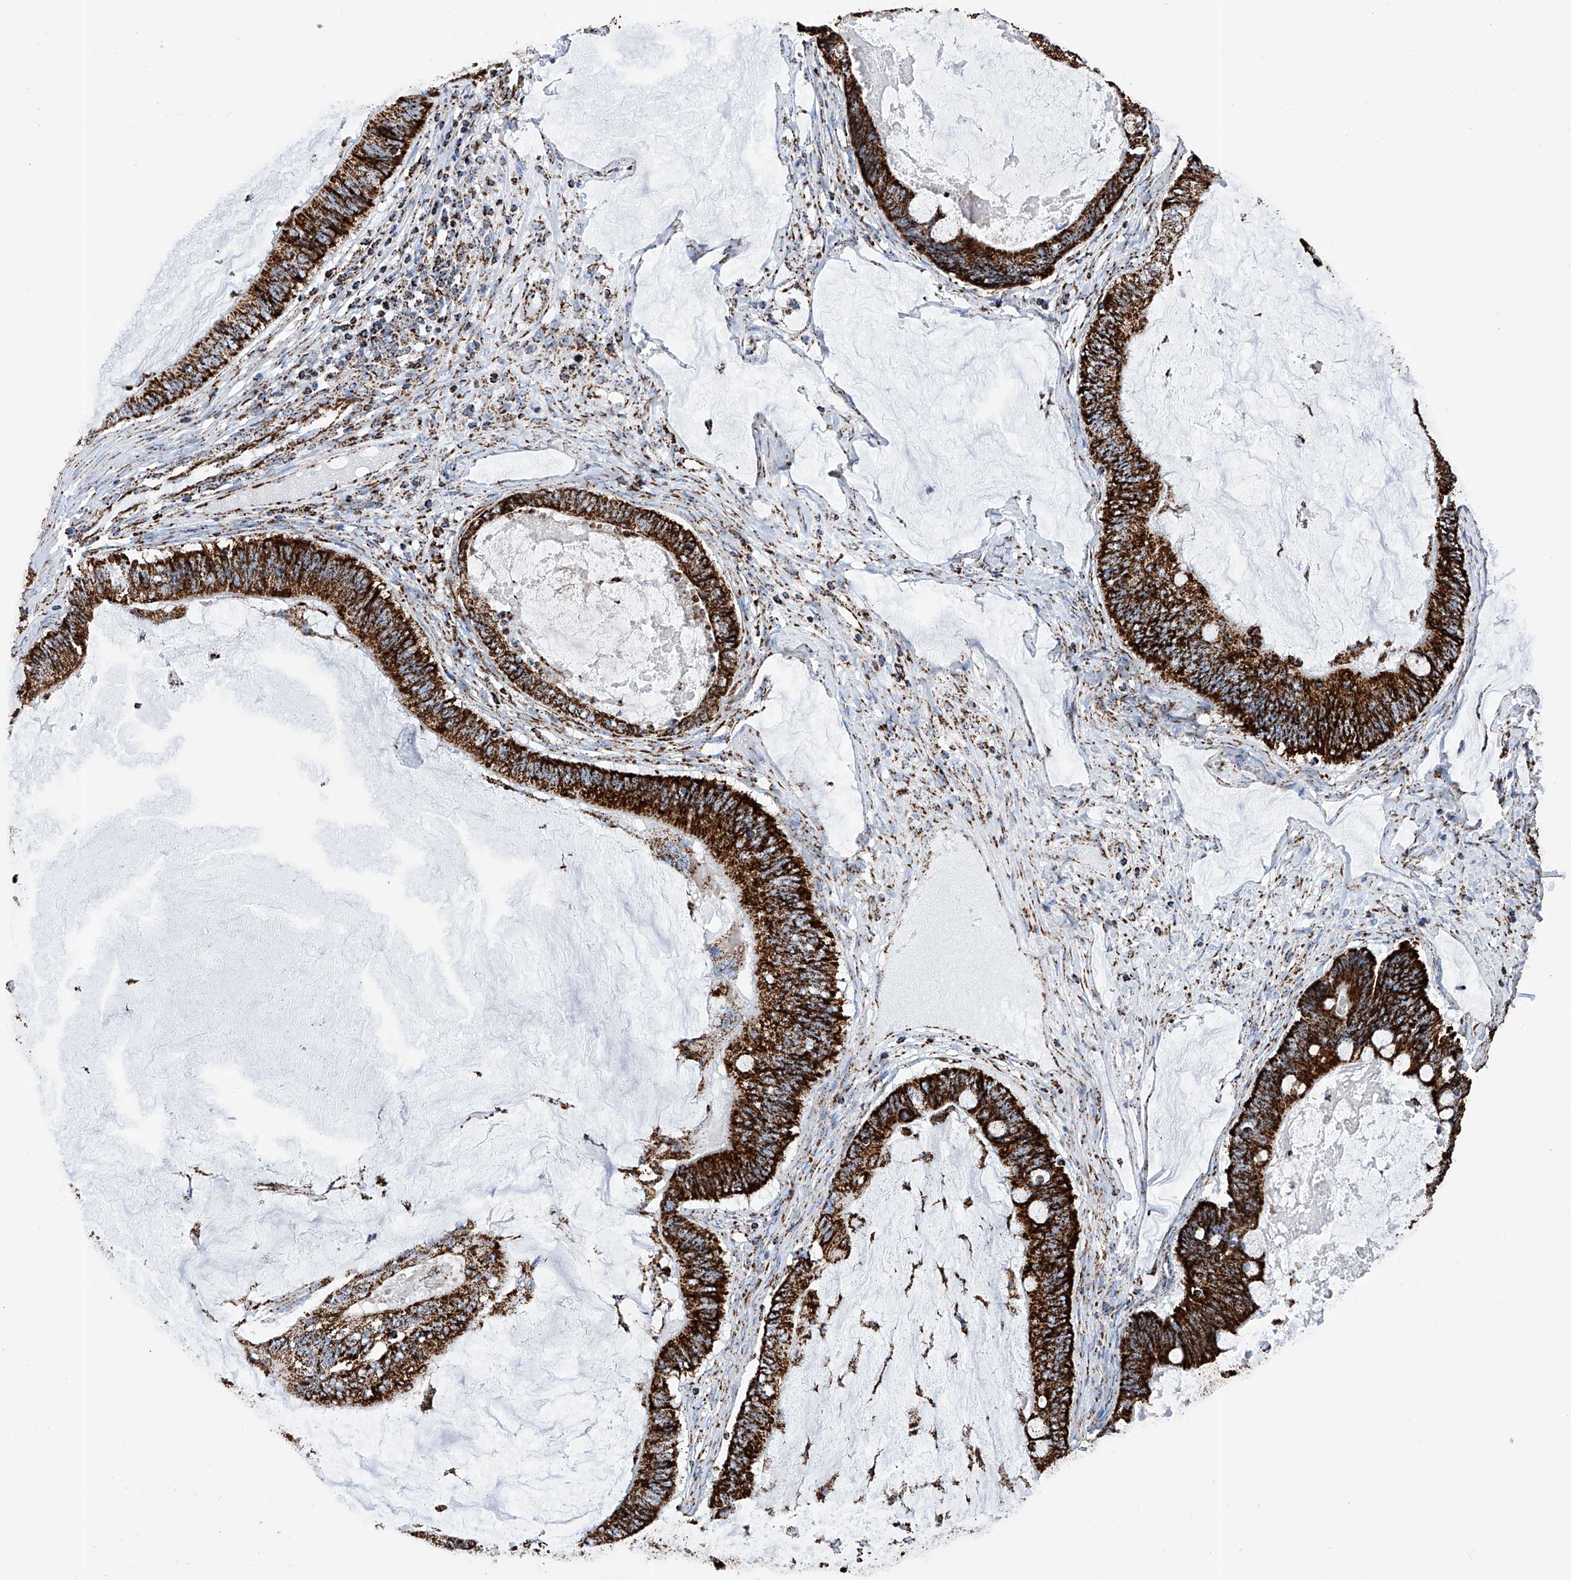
{"staining": {"intensity": "strong", "quantity": ">75%", "location": "cytoplasmic/membranous"}, "tissue": "ovarian cancer", "cell_type": "Tumor cells", "image_type": "cancer", "snomed": [{"axis": "morphology", "description": "Cystadenocarcinoma, mucinous, NOS"}, {"axis": "topography", "description": "Ovary"}], "caption": "A photomicrograph of human ovarian cancer stained for a protein demonstrates strong cytoplasmic/membranous brown staining in tumor cells.", "gene": "ATP5PF", "patient": {"sex": "female", "age": 61}}